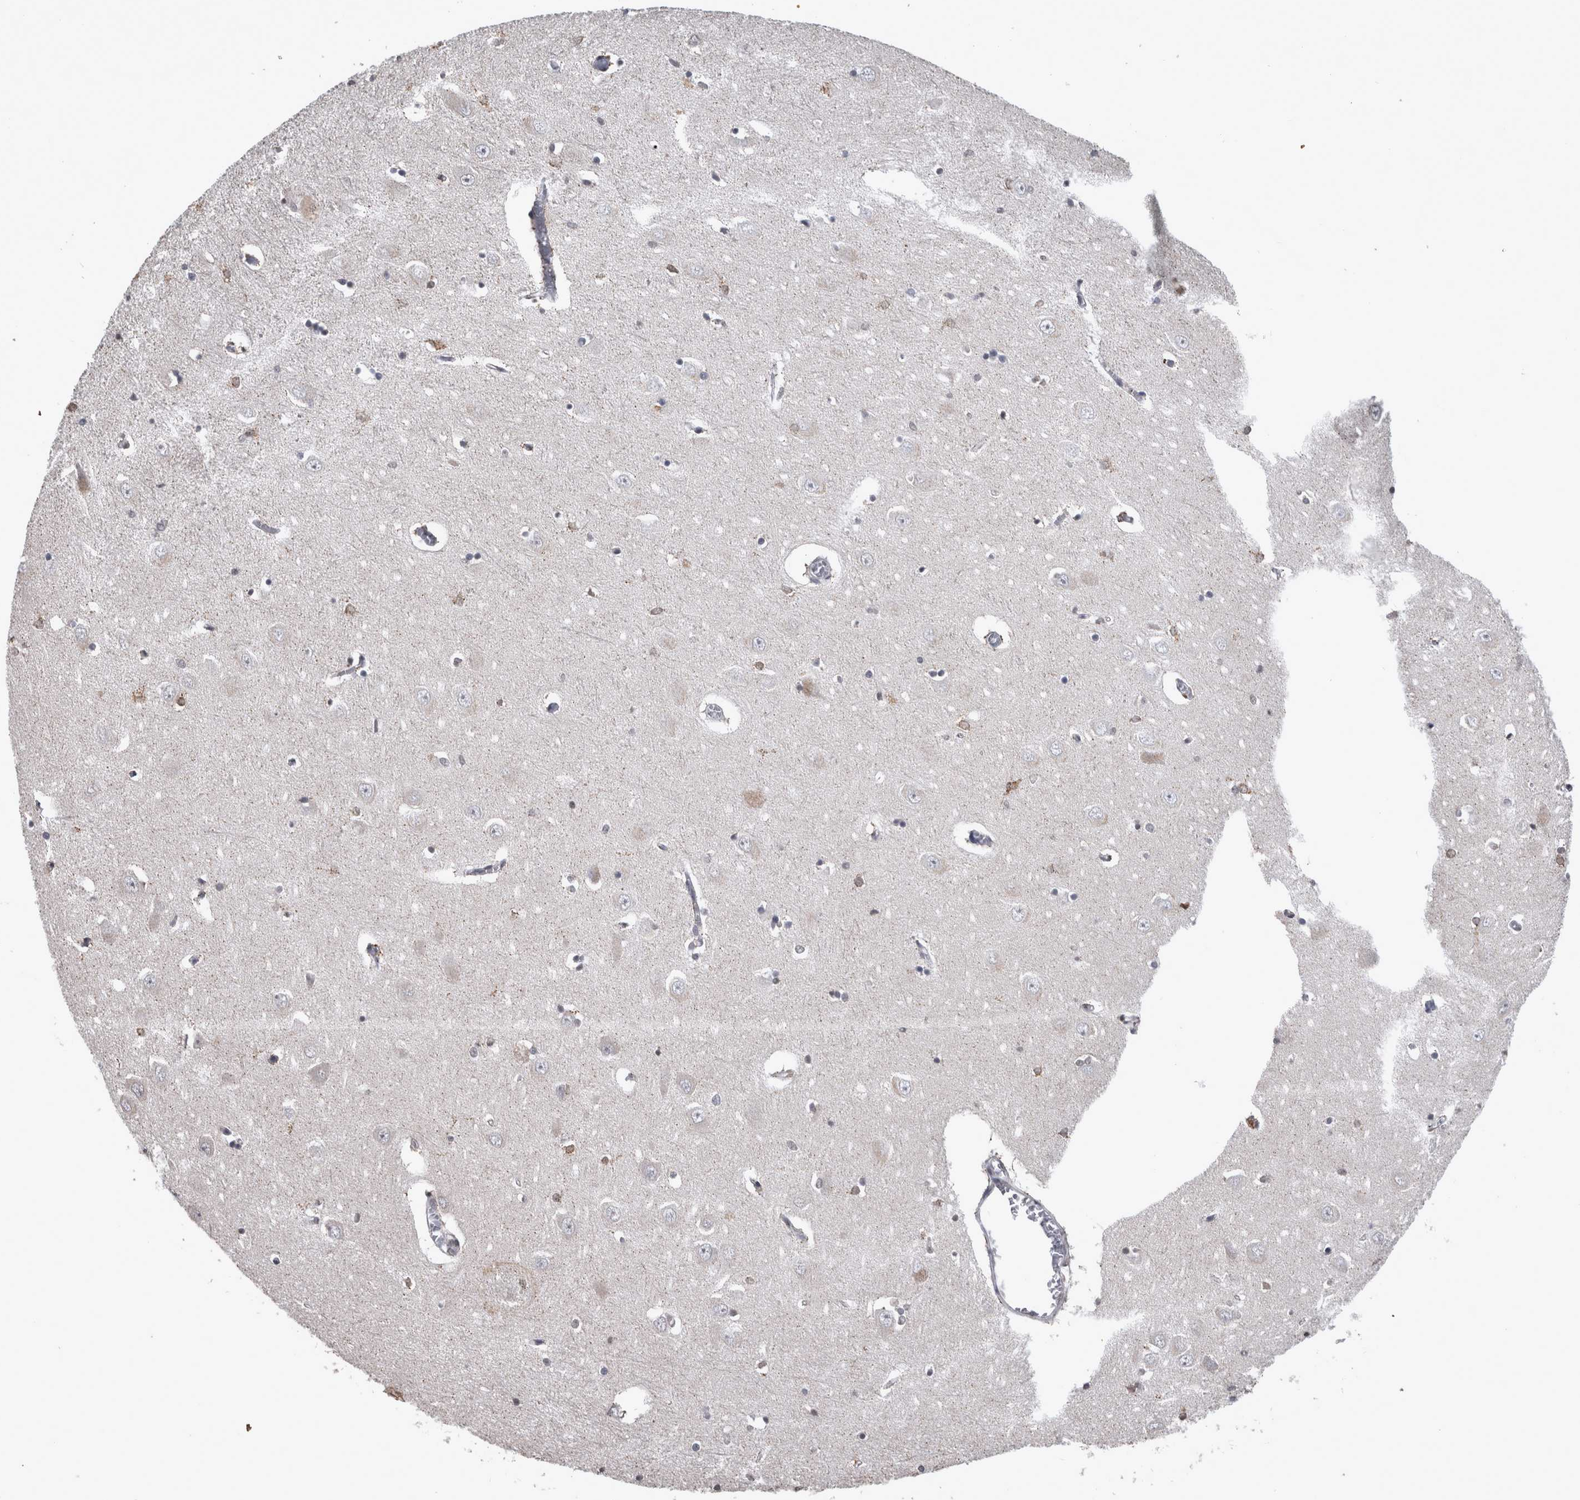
{"staining": {"intensity": "negative", "quantity": "none", "location": "none"}, "tissue": "hippocampus", "cell_type": "Glial cells", "image_type": "normal", "snomed": [{"axis": "morphology", "description": "Normal tissue, NOS"}, {"axis": "topography", "description": "Hippocampus"}], "caption": "This photomicrograph is of normal hippocampus stained with immunohistochemistry (IHC) to label a protein in brown with the nuclei are counter-stained blue. There is no expression in glial cells.", "gene": "WNT7A", "patient": {"sex": "male", "age": 70}}